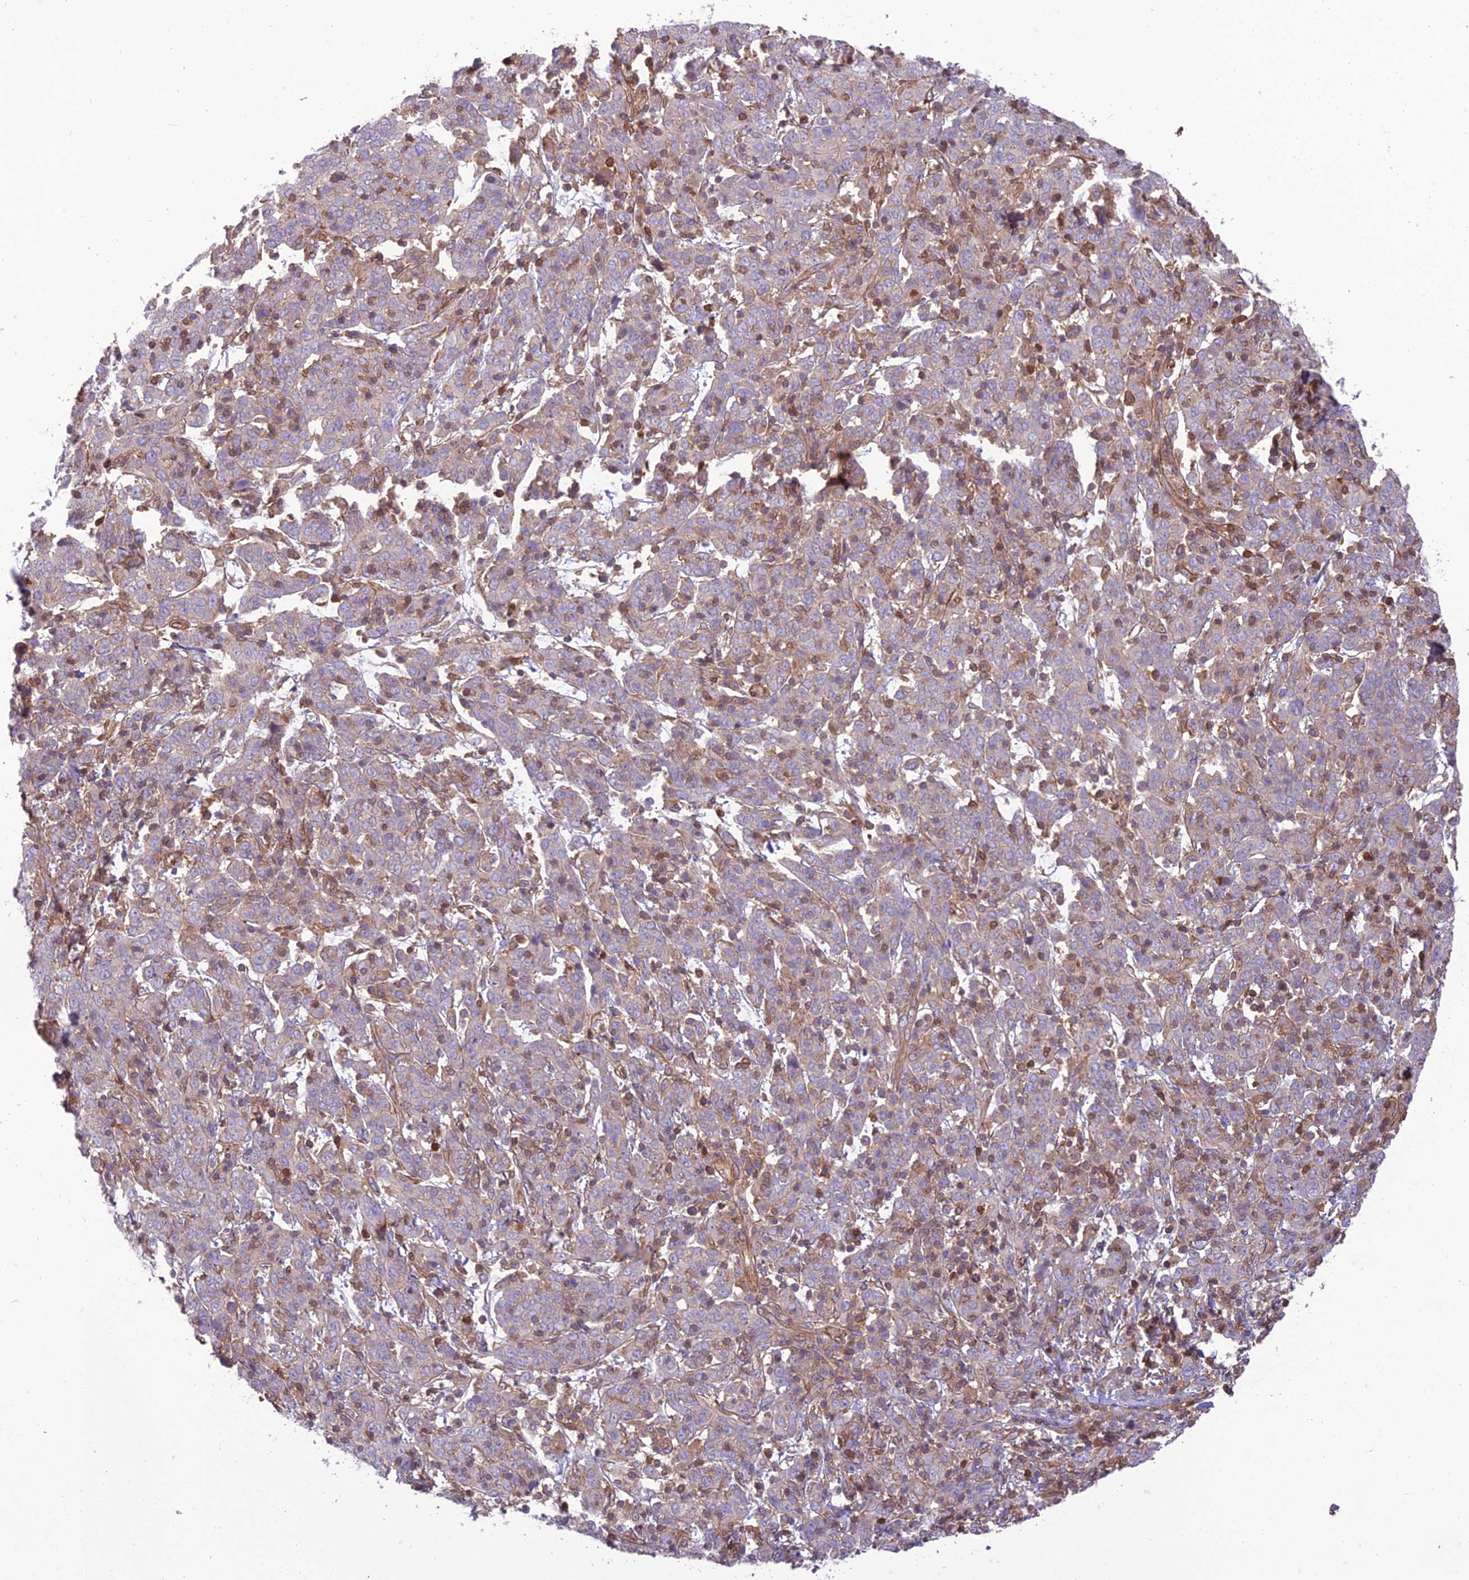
{"staining": {"intensity": "weak", "quantity": "<25%", "location": "cytoplasmic/membranous"}, "tissue": "cervical cancer", "cell_type": "Tumor cells", "image_type": "cancer", "snomed": [{"axis": "morphology", "description": "Squamous cell carcinoma, NOS"}, {"axis": "topography", "description": "Cervix"}], "caption": "IHC of human cervical squamous cell carcinoma displays no positivity in tumor cells.", "gene": "HPSE2", "patient": {"sex": "female", "age": 67}}